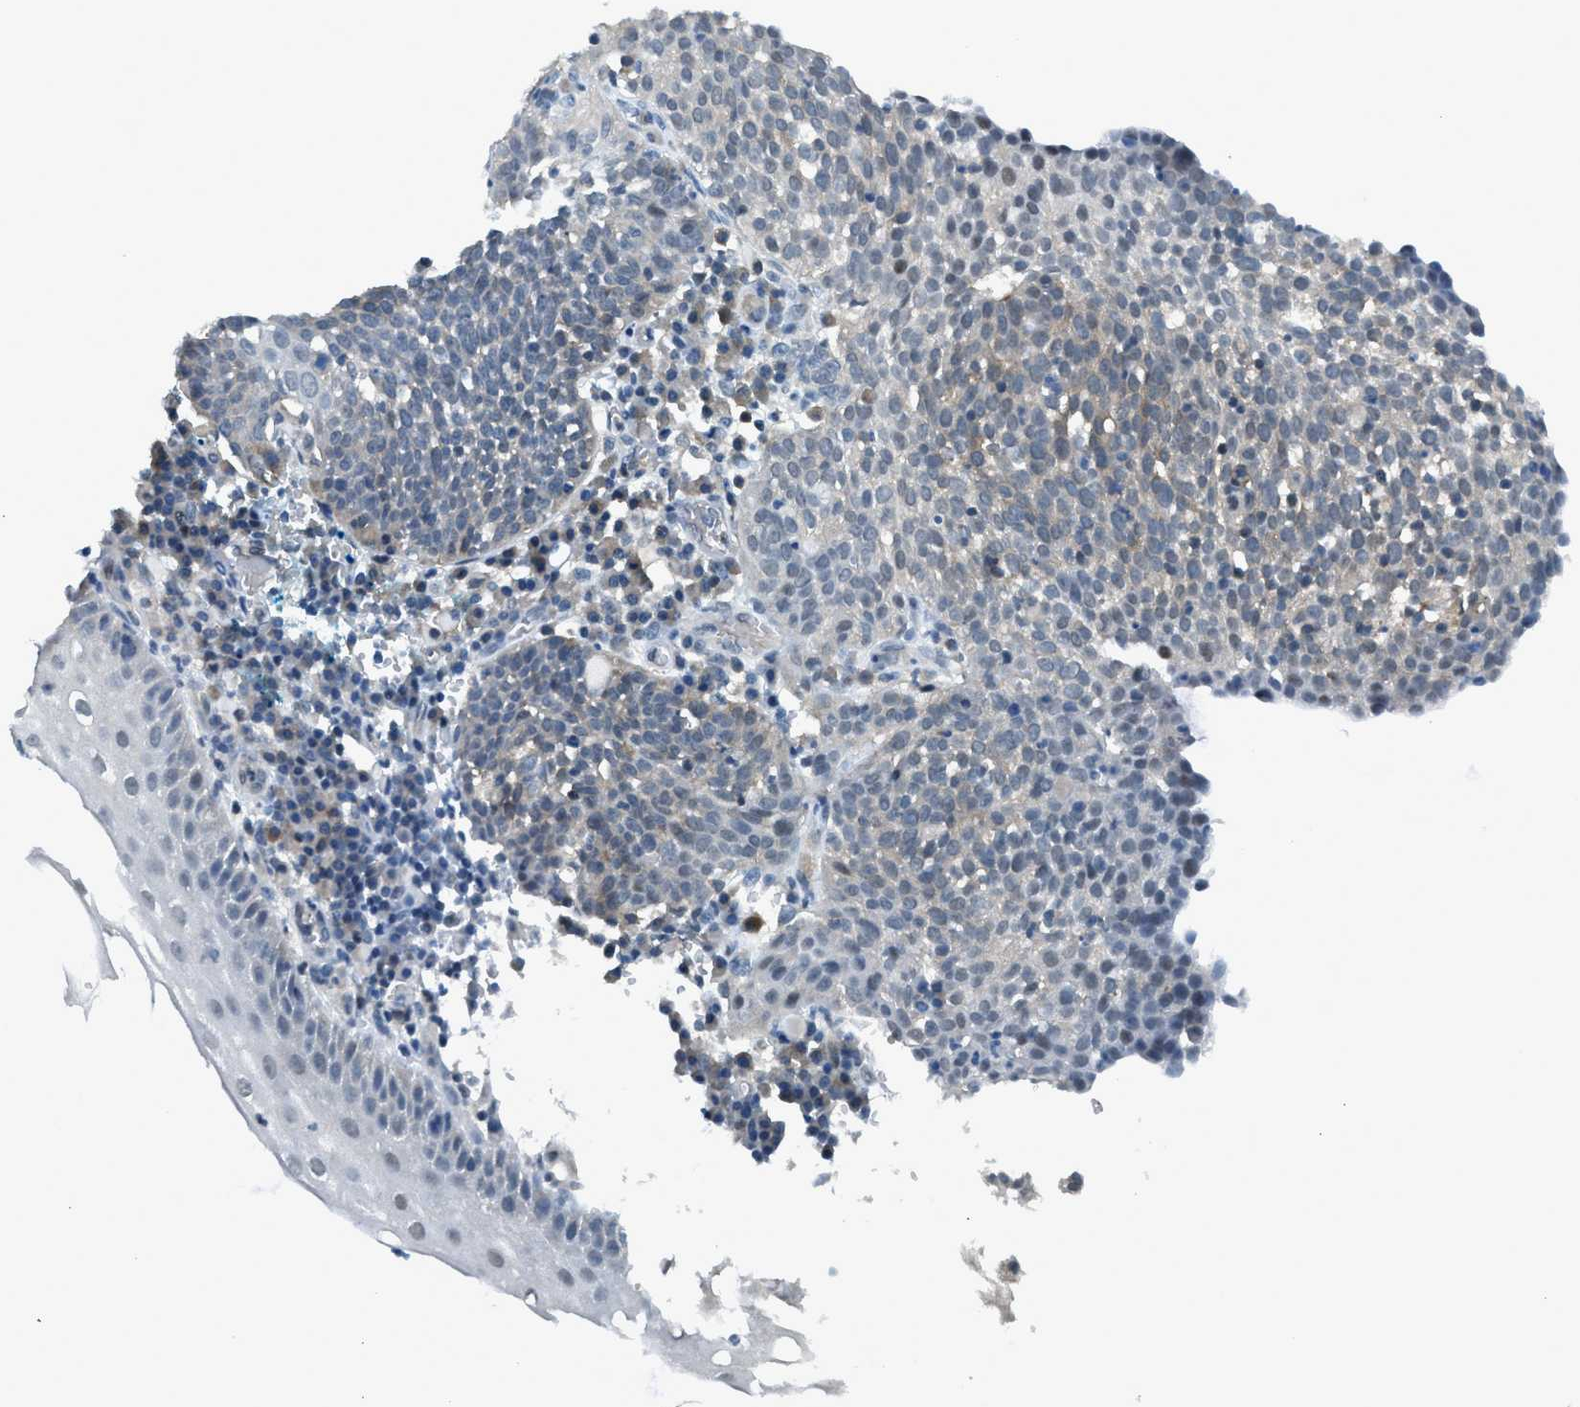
{"staining": {"intensity": "weak", "quantity": "<25%", "location": "cytoplasmic/membranous,nuclear"}, "tissue": "cervical cancer", "cell_type": "Tumor cells", "image_type": "cancer", "snomed": [{"axis": "morphology", "description": "Squamous cell carcinoma, NOS"}, {"axis": "topography", "description": "Cervix"}], "caption": "Image shows no protein expression in tumor cells of cervical squamous cell carcinoma tissue.", "gene": "LMLN", "patient": {"sex": "female", "age": 34}}